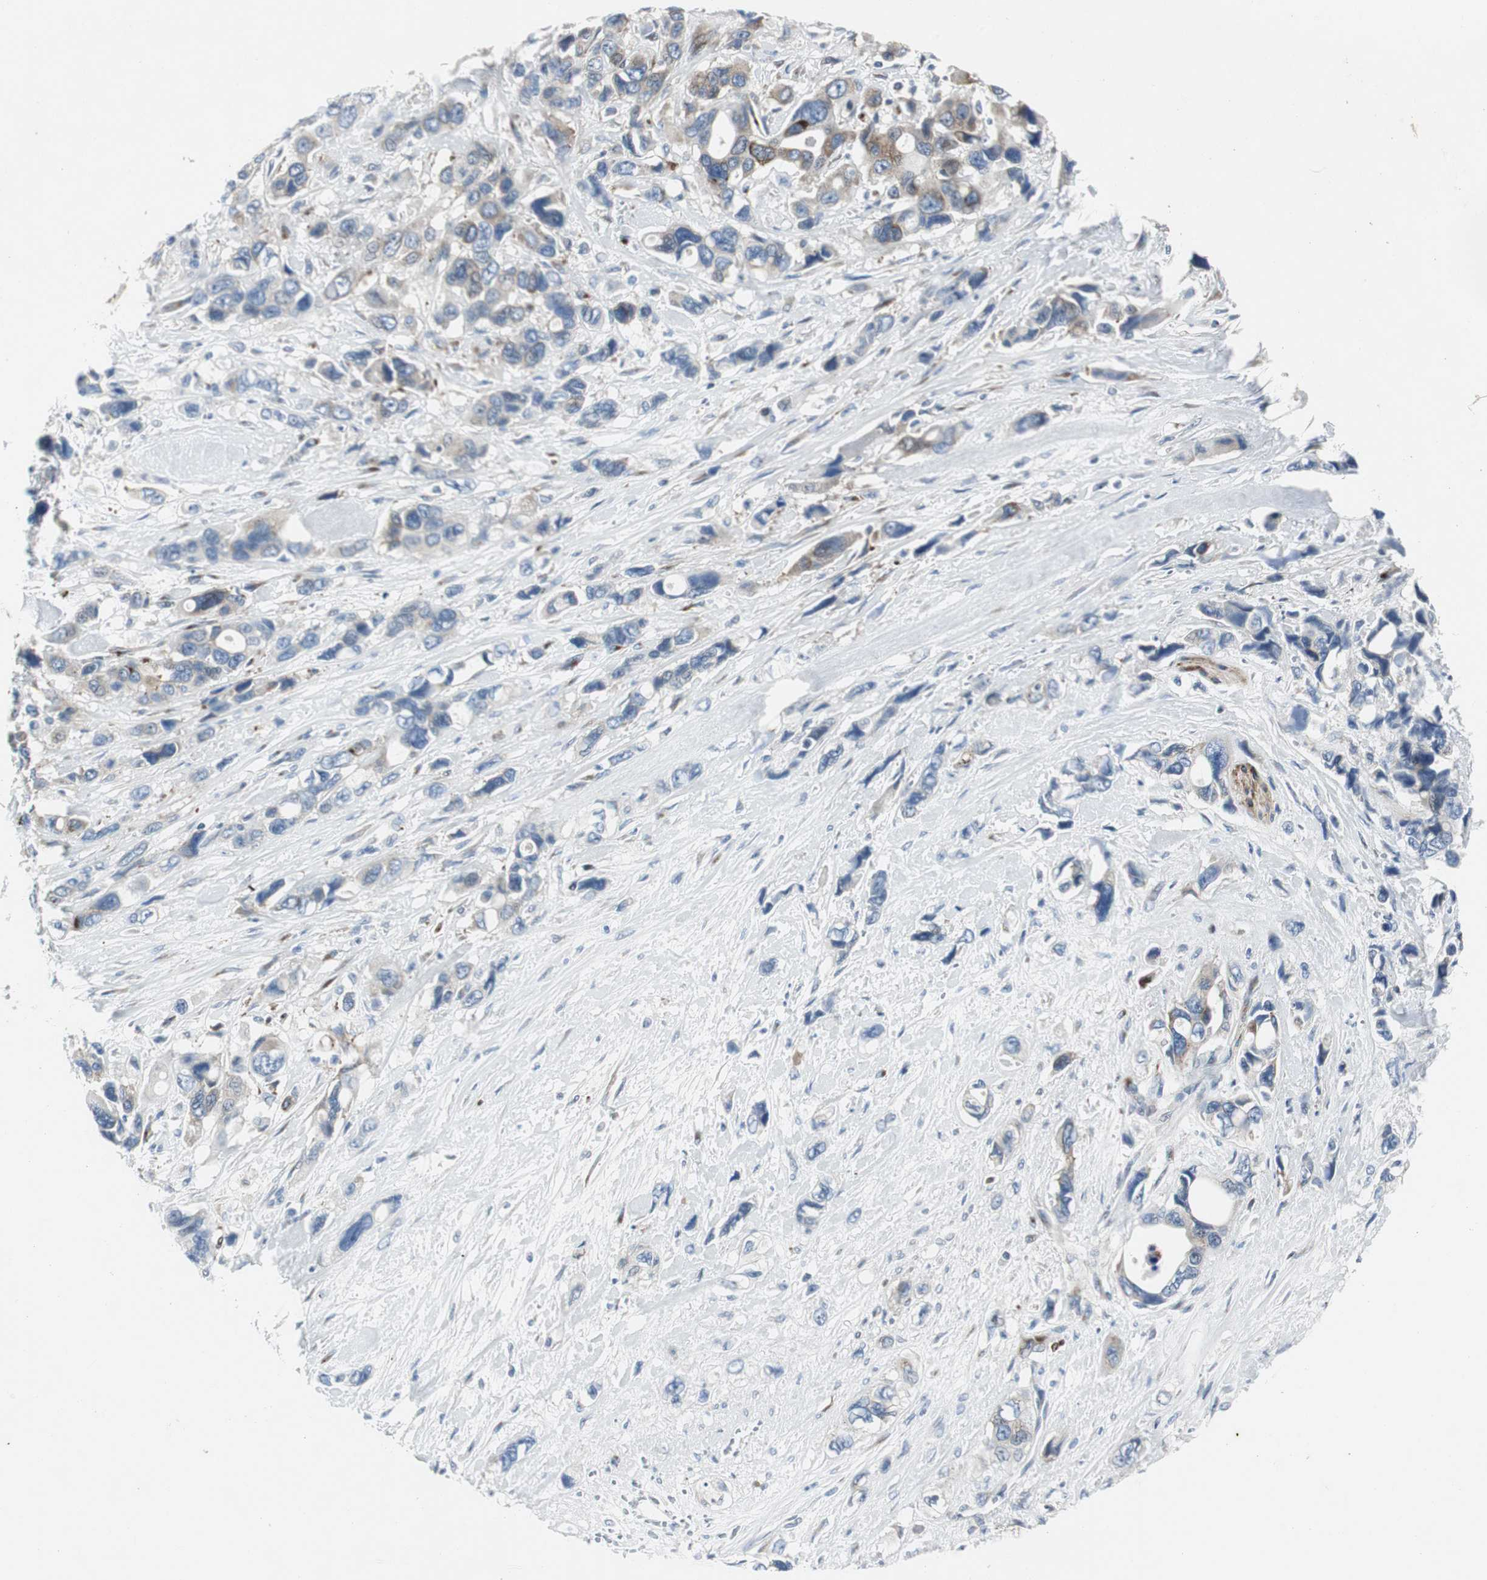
{"staining": {"intensity": "strong", "quantity": "<25%", "location": "cytoplasmic/membranous"}, "tissue": "pancreatic cancer", "cell_type": "Tumor cells", "image_type": "cancer", "snomed": [{"axis": "morphology", "description": "Adenocarcinoma, NOS"}, {"axis": "topography", "description": "Pancreas"}], "caption": "Tumor cells exhibit strong cytoplasmic/membranous staining in approximately <25% of cells in adenocarcinoma (pancreatic).", "gene": "BBC3", "patient": {"sex": "male", "age": 46}}